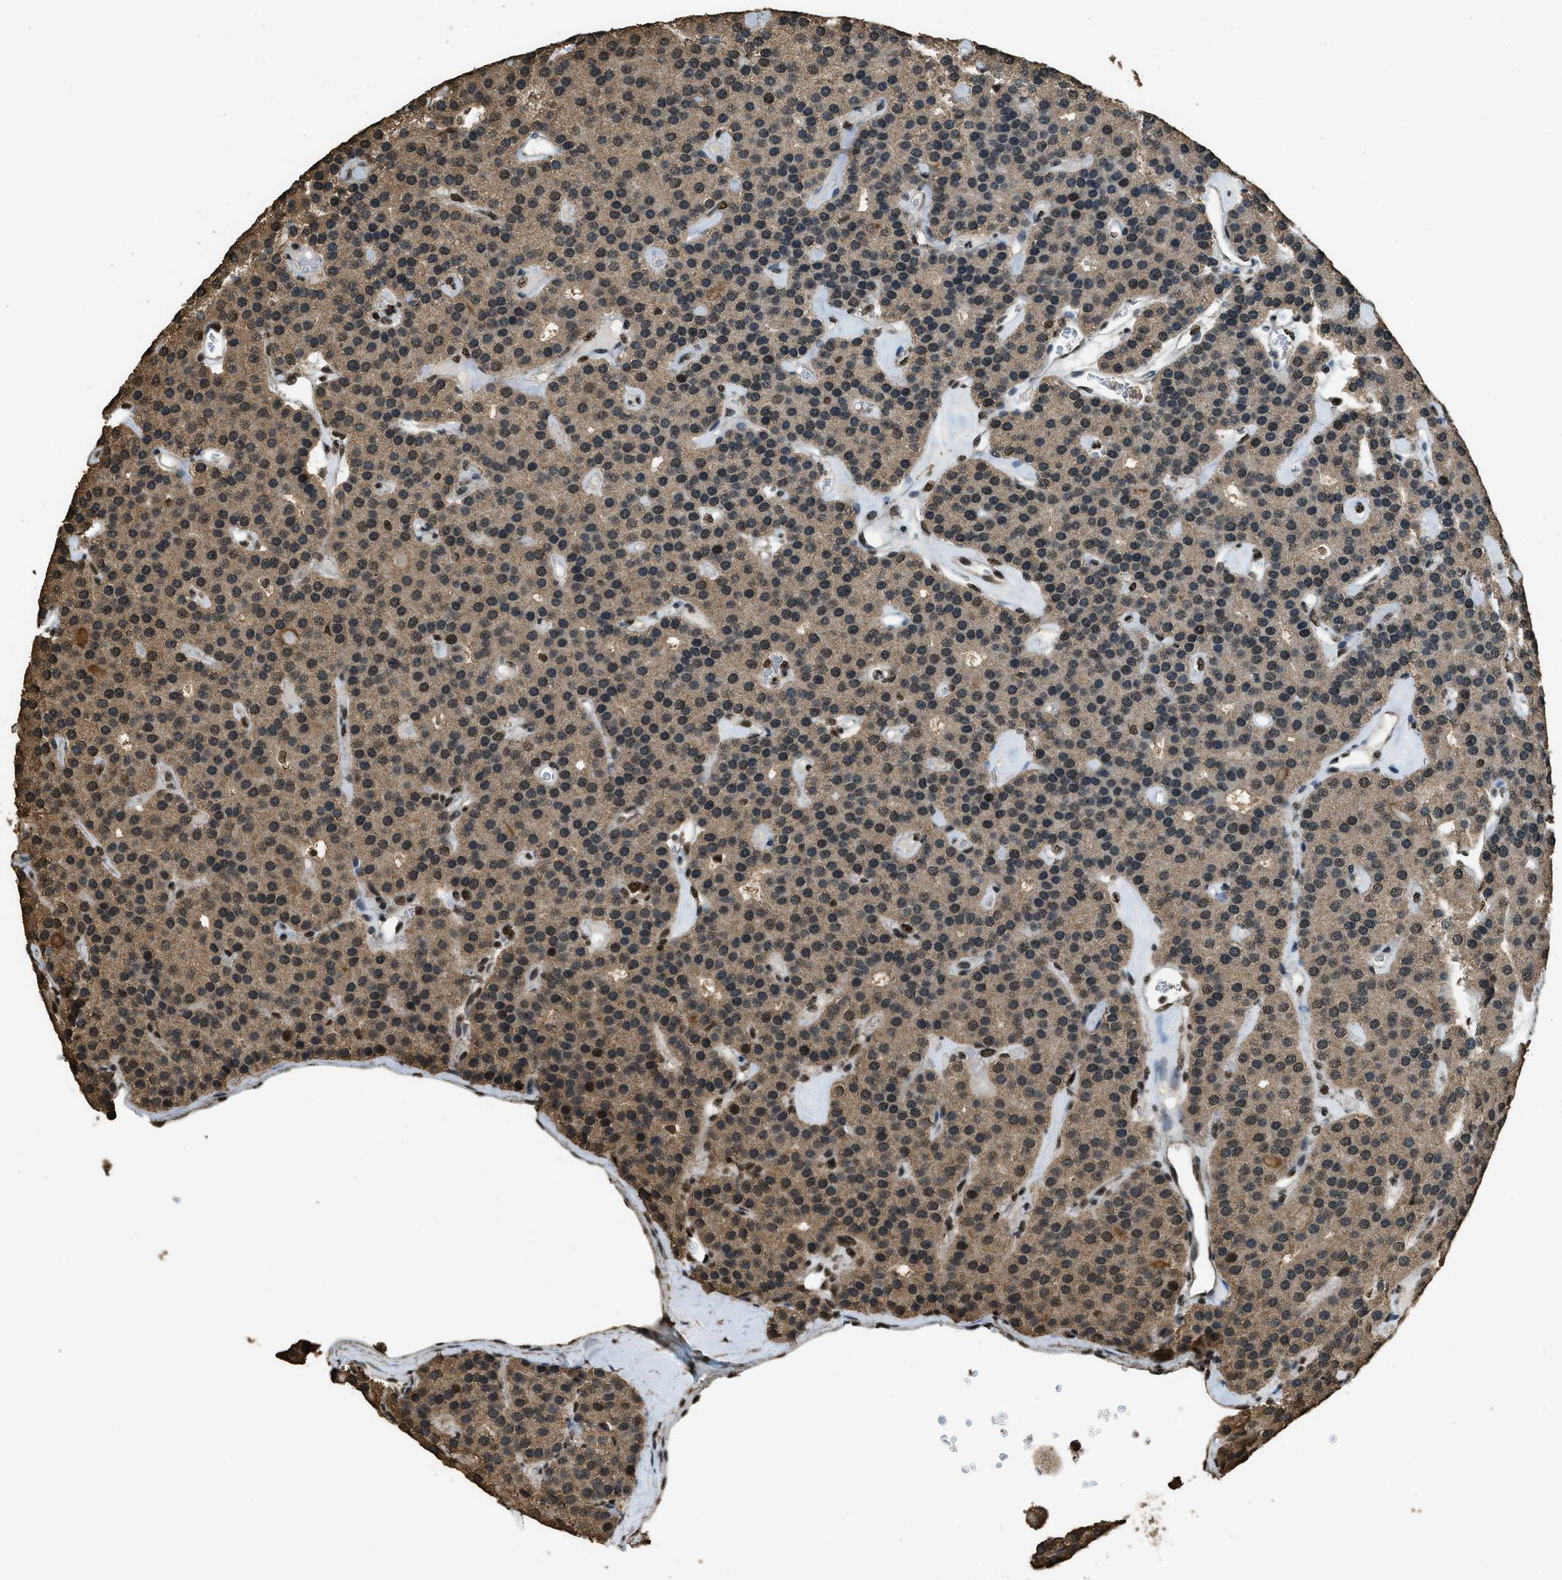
{"staining": {"intensity": "moderate", "quantity": ">75%", "location": "cytoplasmic/membranous,nuclear"}, "tissue": "parathyroid gland", "cell_type": "Glandular cells", "image_type": "normal", "snomed": [{"axis": "morphology", "description": "Normal tissue, NOS"}, {"axis": "morphology", "description": "Adenoma, NOS"}, {"axis": "topography", "description": "Parathyroid gland"}], "caption": "Human parathyroid gland stained with a protein marker reveals moderate staining in glandular cells.", "gene": "MYB", "patient": {"sex": "female", "age": 86}}